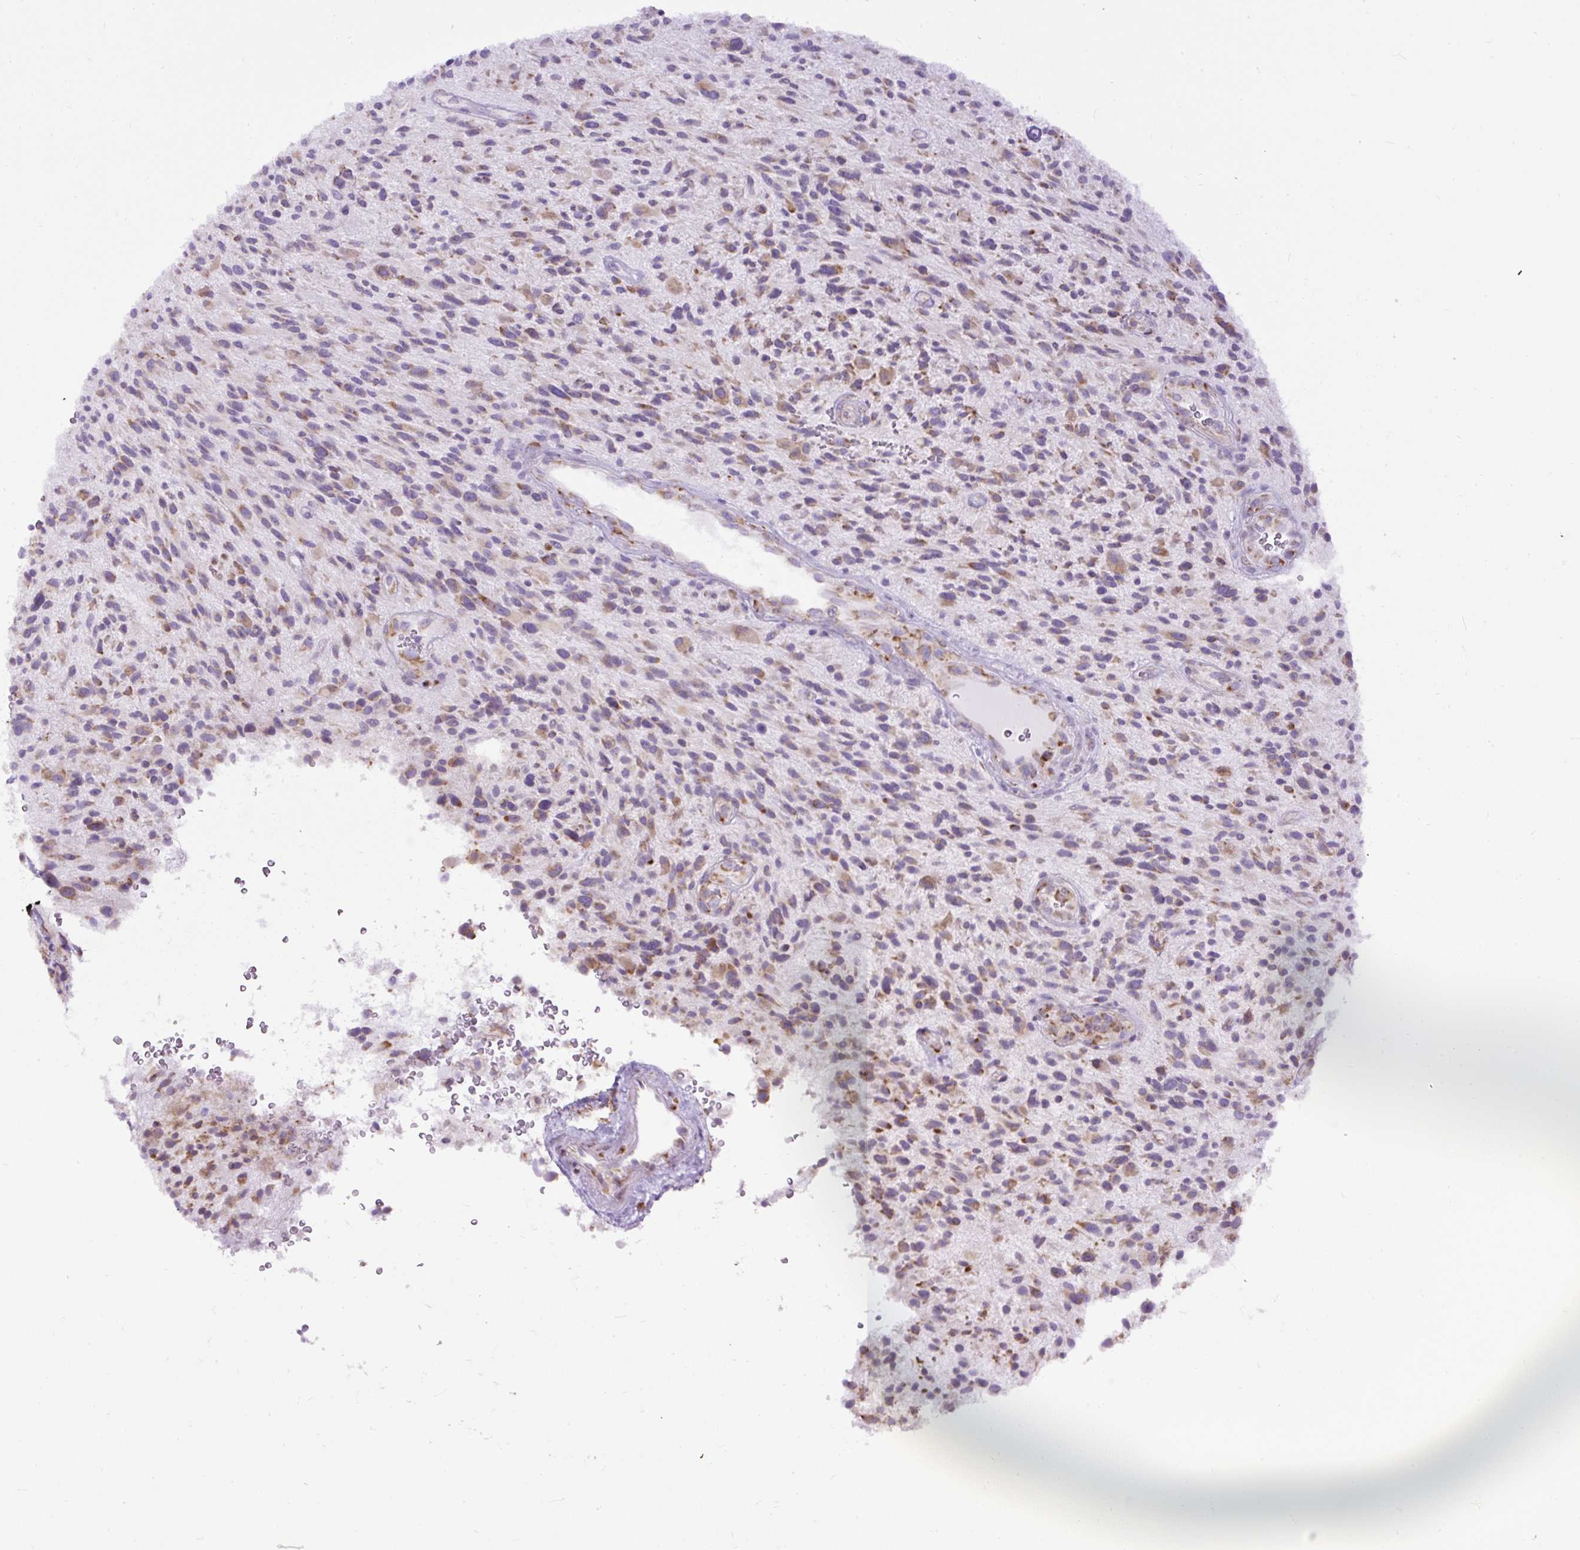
{"staining": {"intensity": "moderate", "quantity": "25%-75%", "location": "cytoplasmic/membranous"}, "tissue": "glioma", "cell_type": "Tumor cells", "image_type": "cancer", "snomed": [{"axis": "morphology", "description": "Glioma, malignant, High grade"}, {"axis": "topography", "description": "Brain"}], "caption": "A brown stain labels moderate cytoplasmic/membranous expression of a protein in human glioma tumor cells.", "gene": "DDOST", "patient": {"sex": "male", "age": 47}}